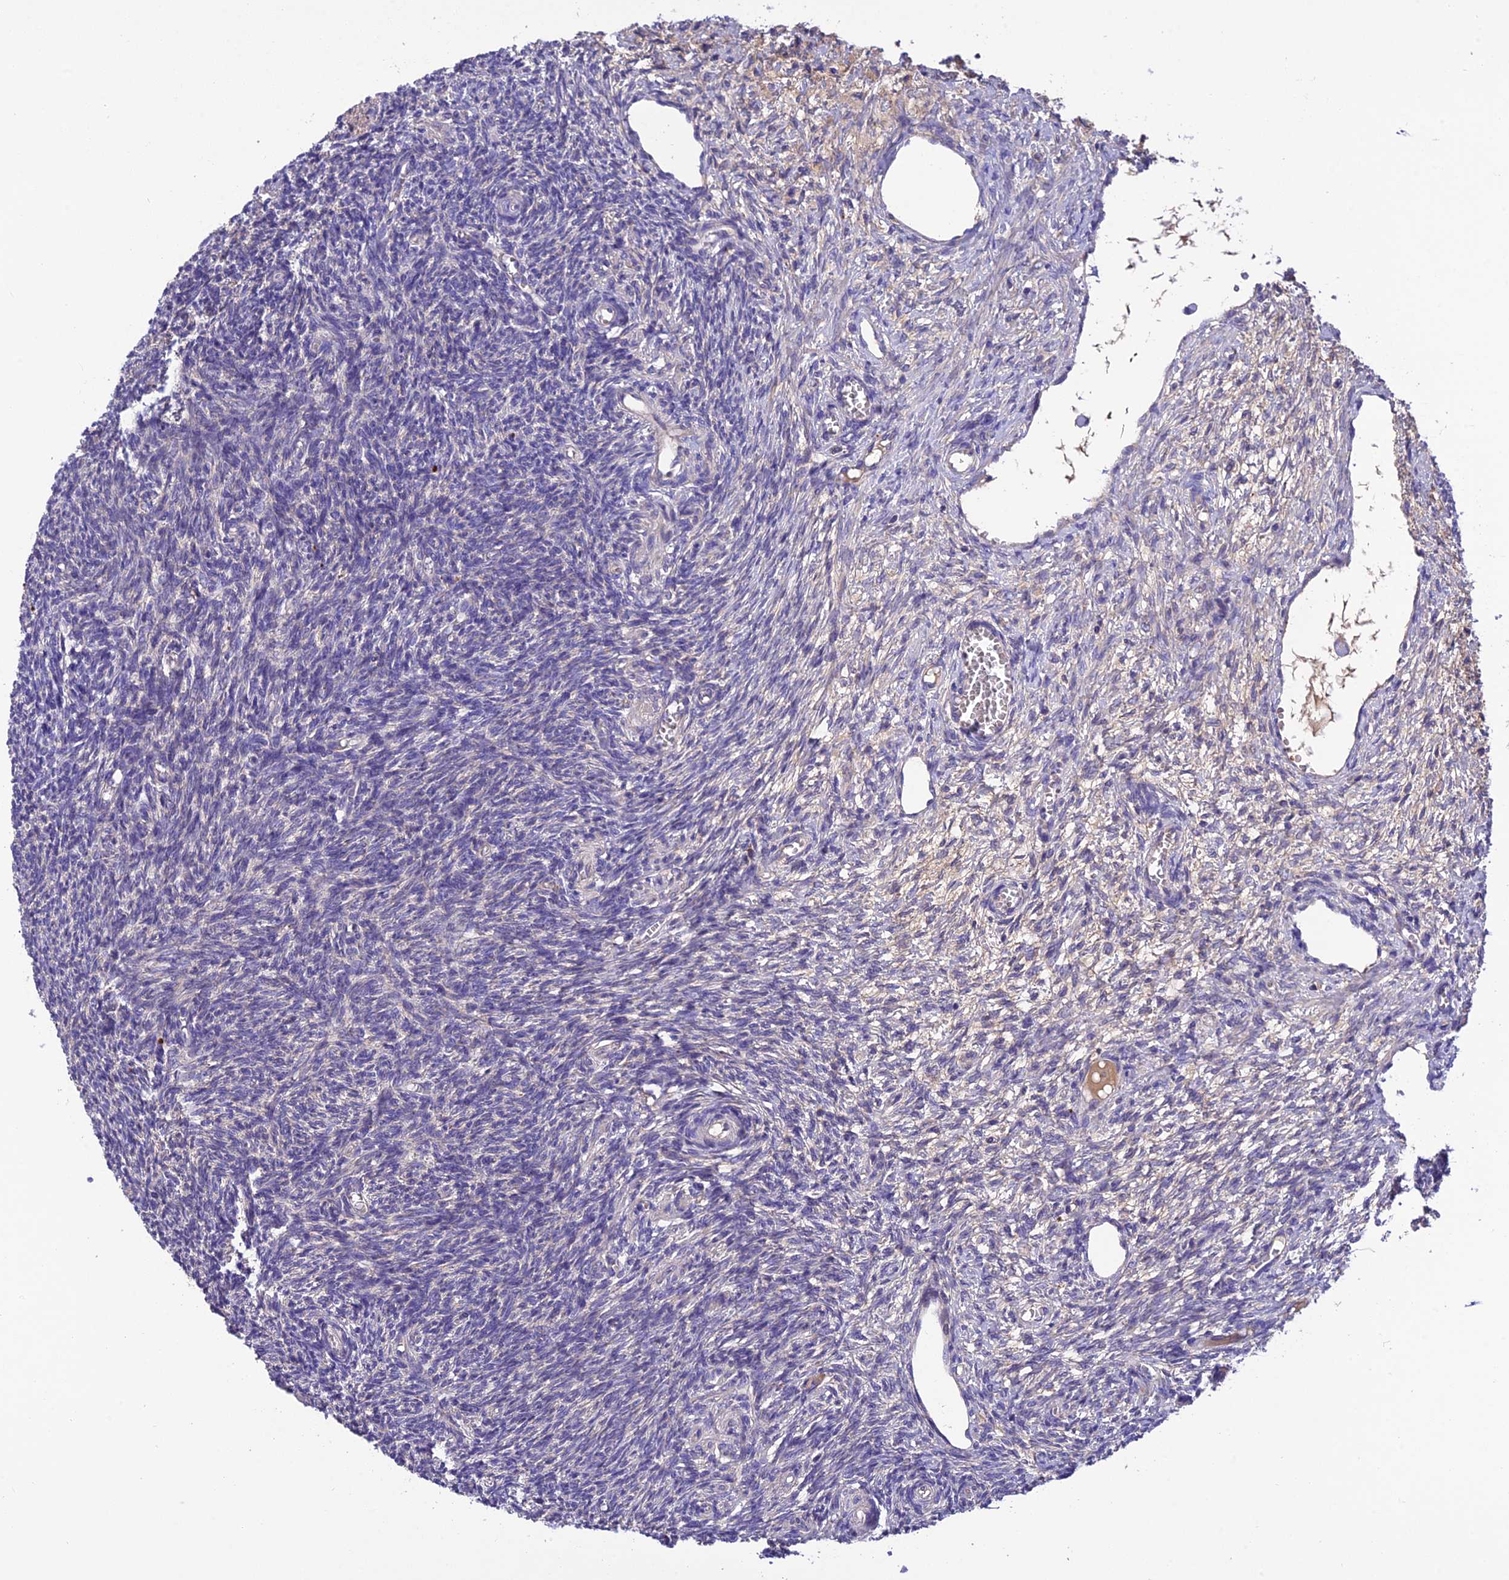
{"staining": {"intensity": "negative", "quantity": "none", "location": "none"}, "tissue": "ovary", "cell_type": "Ovarian stroma cells", "image_type": "normal", "snomed": [{"axis": "morphology", "description": "Normal tissue, NOS"}, {"axis": "topography", "description": "Ovary"}], "caption": "A histopathology image of ovary stained for a protein displays no brown staining in ovarian stroma cells. (Immunohistochemistry (ihc), brightfield microscopy, high magnification).", "gene": "PZP", "patient": {"sex": "female", "age": 27}}